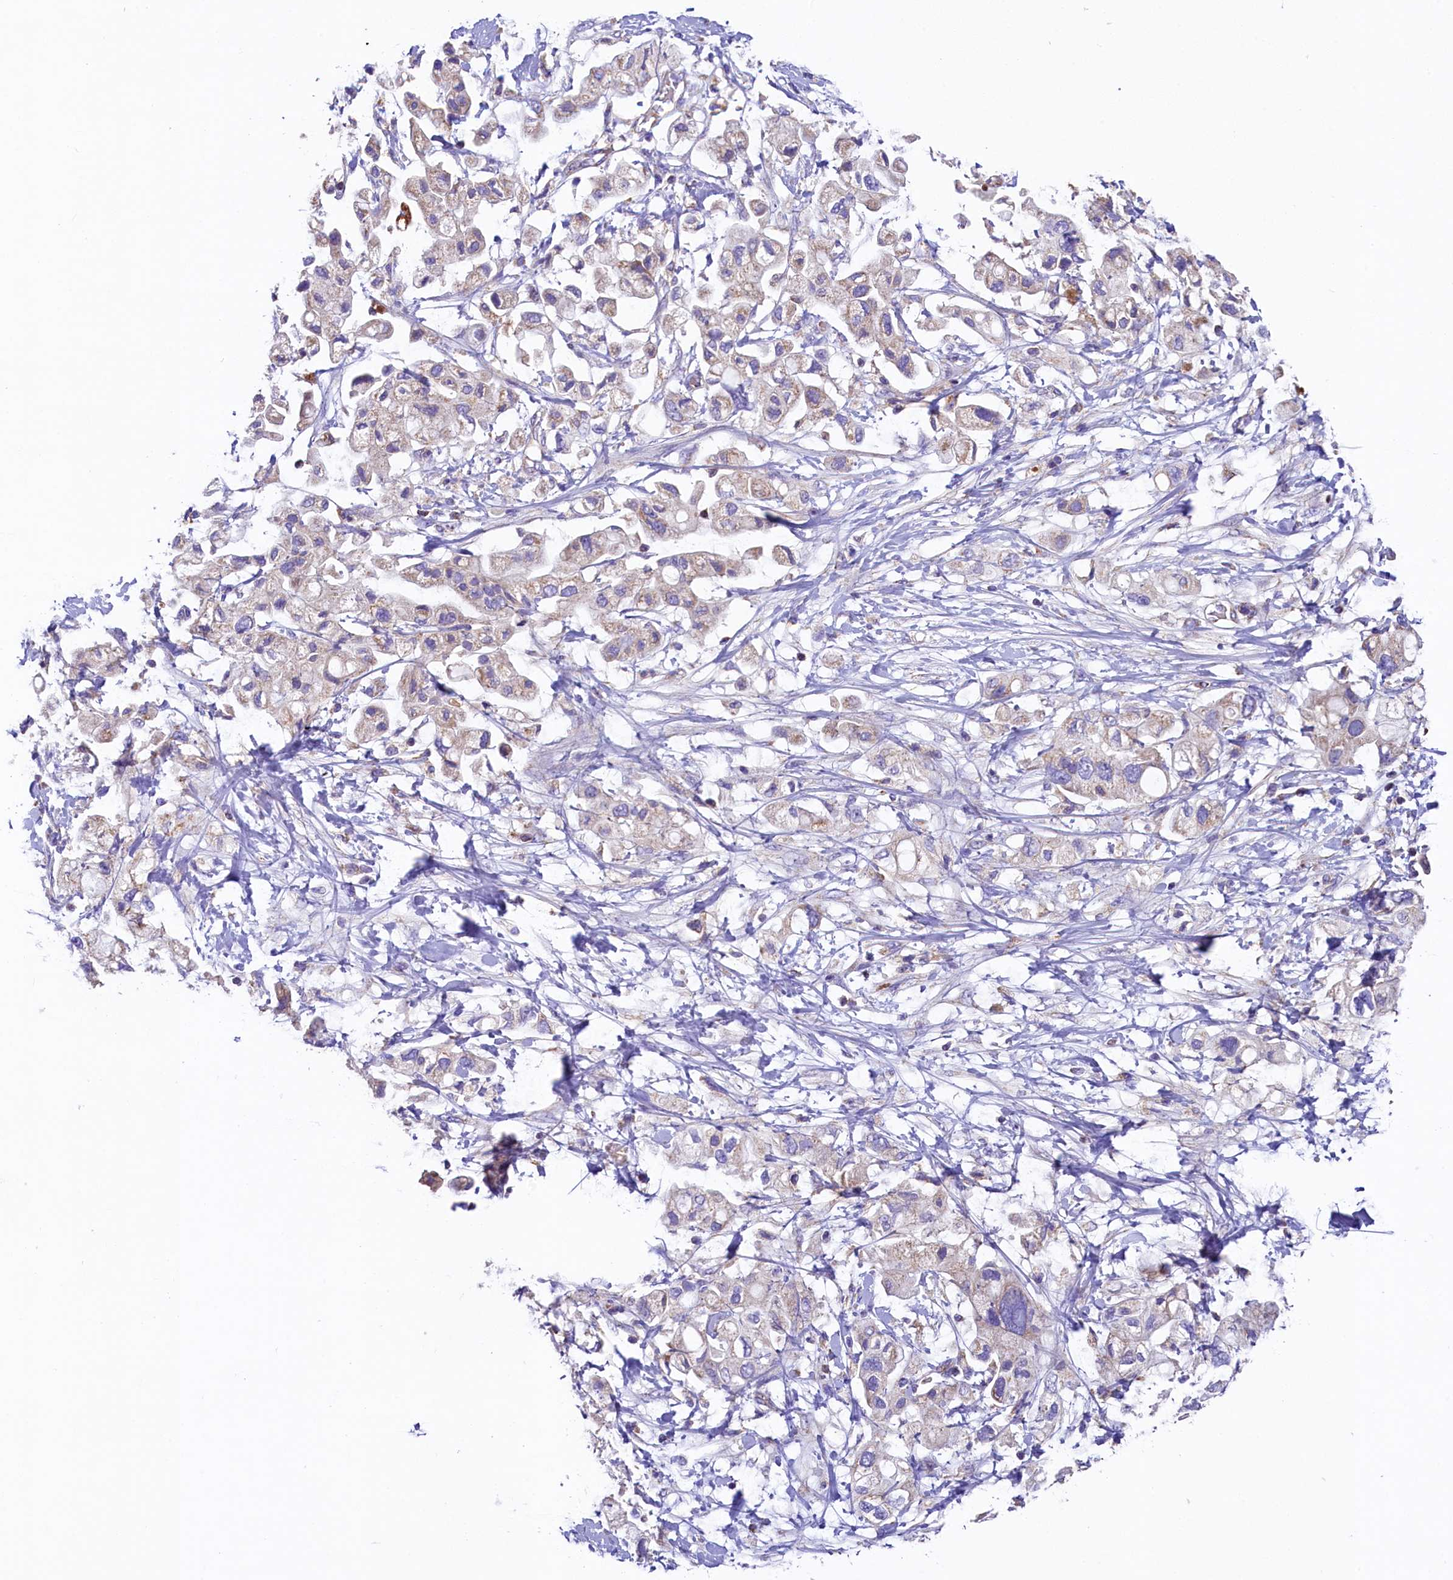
{"staining": {"intensity": "weak", "quantity": "<25%", "location": "cytoplasmic/membranous"}, "tissue": "pancreatic cancer", "cell_type": "Tumor cells", "image_type": "cancer", "snomed": [{"axis": "morphology", "description": "Adenocarcinoma, NOS"}, {"axis": "topography", "description": "Pancreas"}], "caption": "Pancreatic cancer stained for a protein using immunohistochemistry (IHC) exhibits no expression tumor cells.", "gene": "PMPCB", "patient": {"sex": "female", "age": 56}}